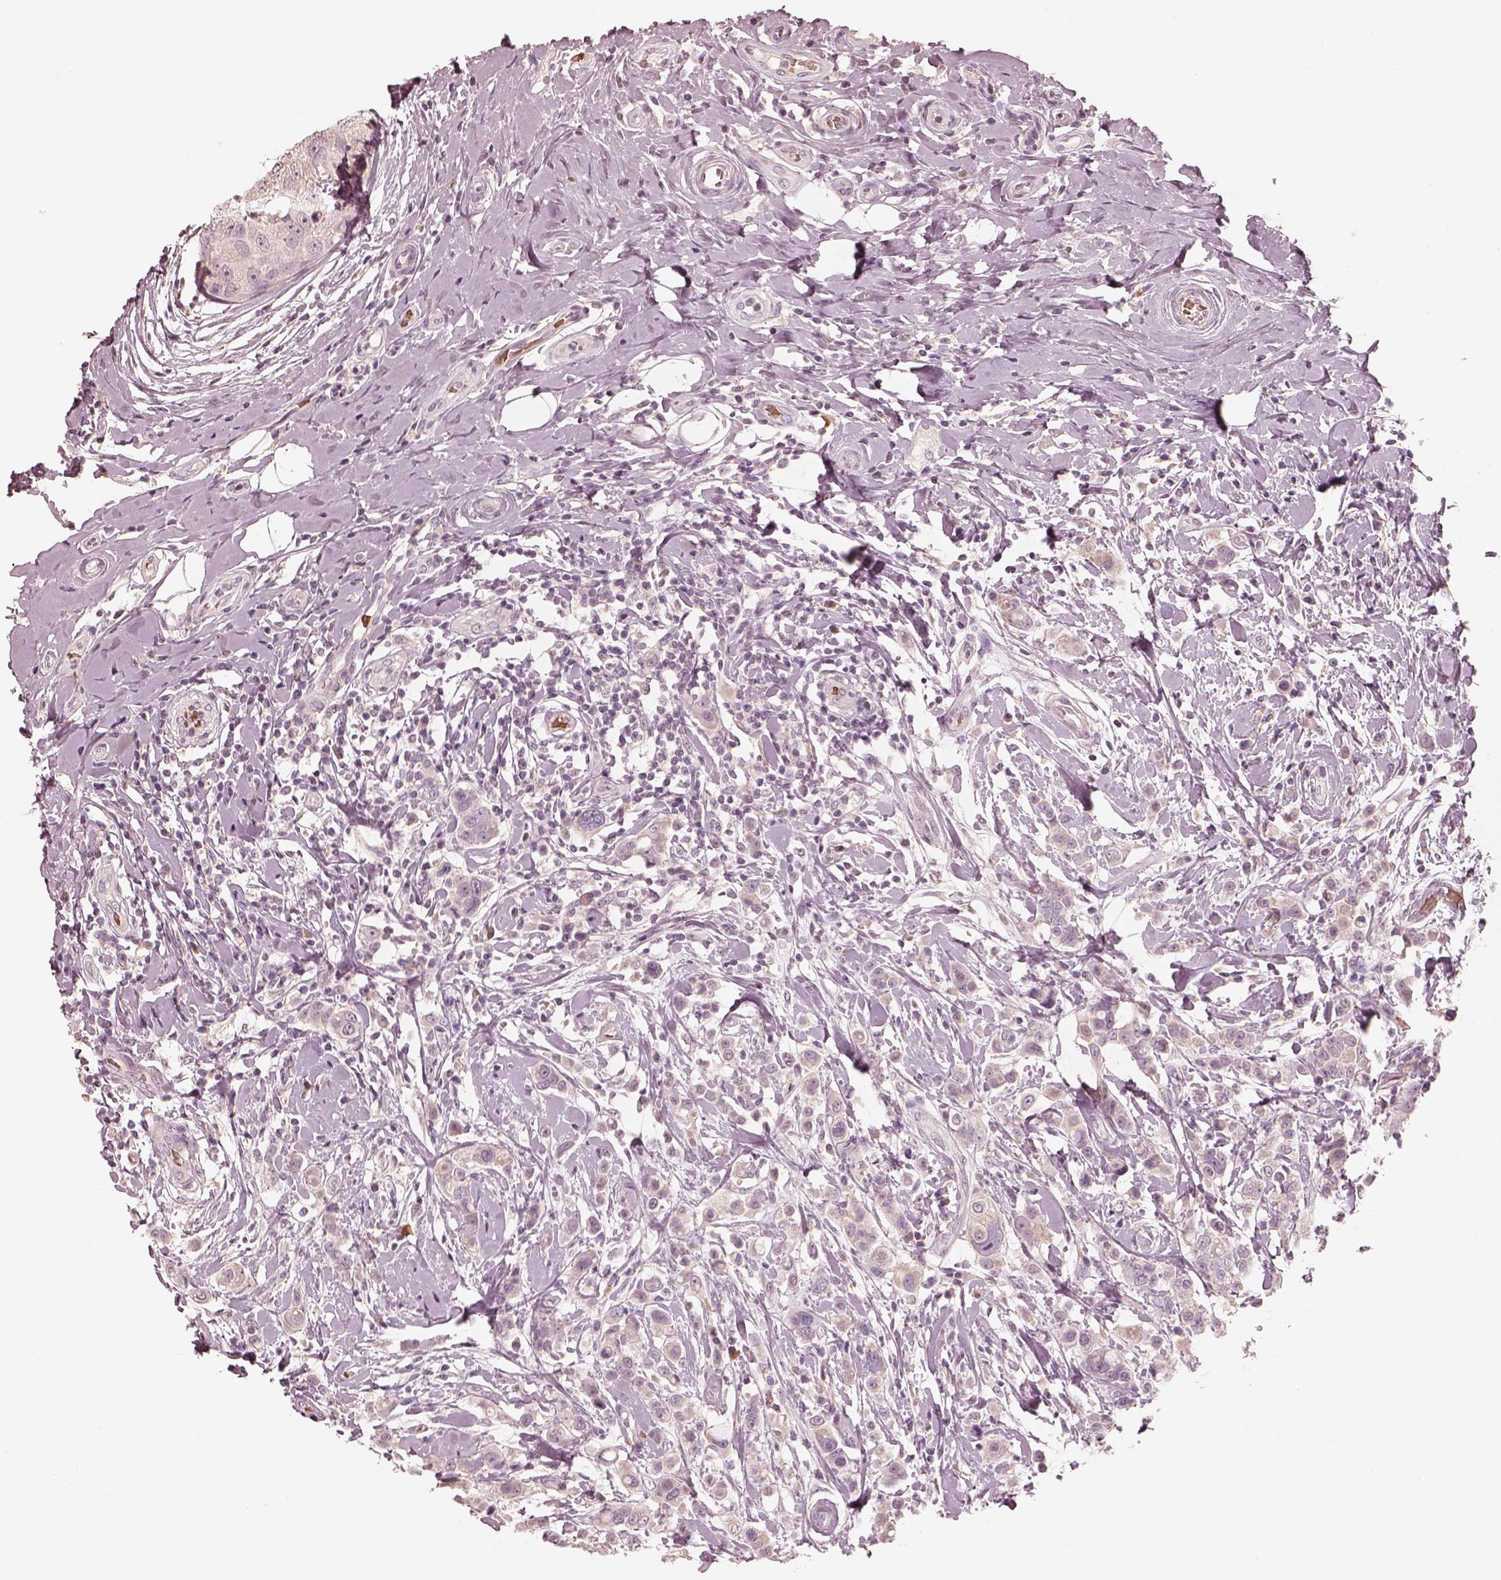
{"staining": {"intensity": "negative", "quantity": "none", "location": "none"}, "tissue": "breast cancer", "cell_type": "Tumor cells", "image_type": "cancer", "snomed": [{"axis": "morphology", "description": "Duct carcinoma"}, {"axis": "topography", "description": "Breast"}], "caption": "A histopathology image of human invasive ductal carcinoma (breast) is negative for staining in tumor cells.", "gene": "ANKLE1", "patient": {"sex": "female", "age": 27}}